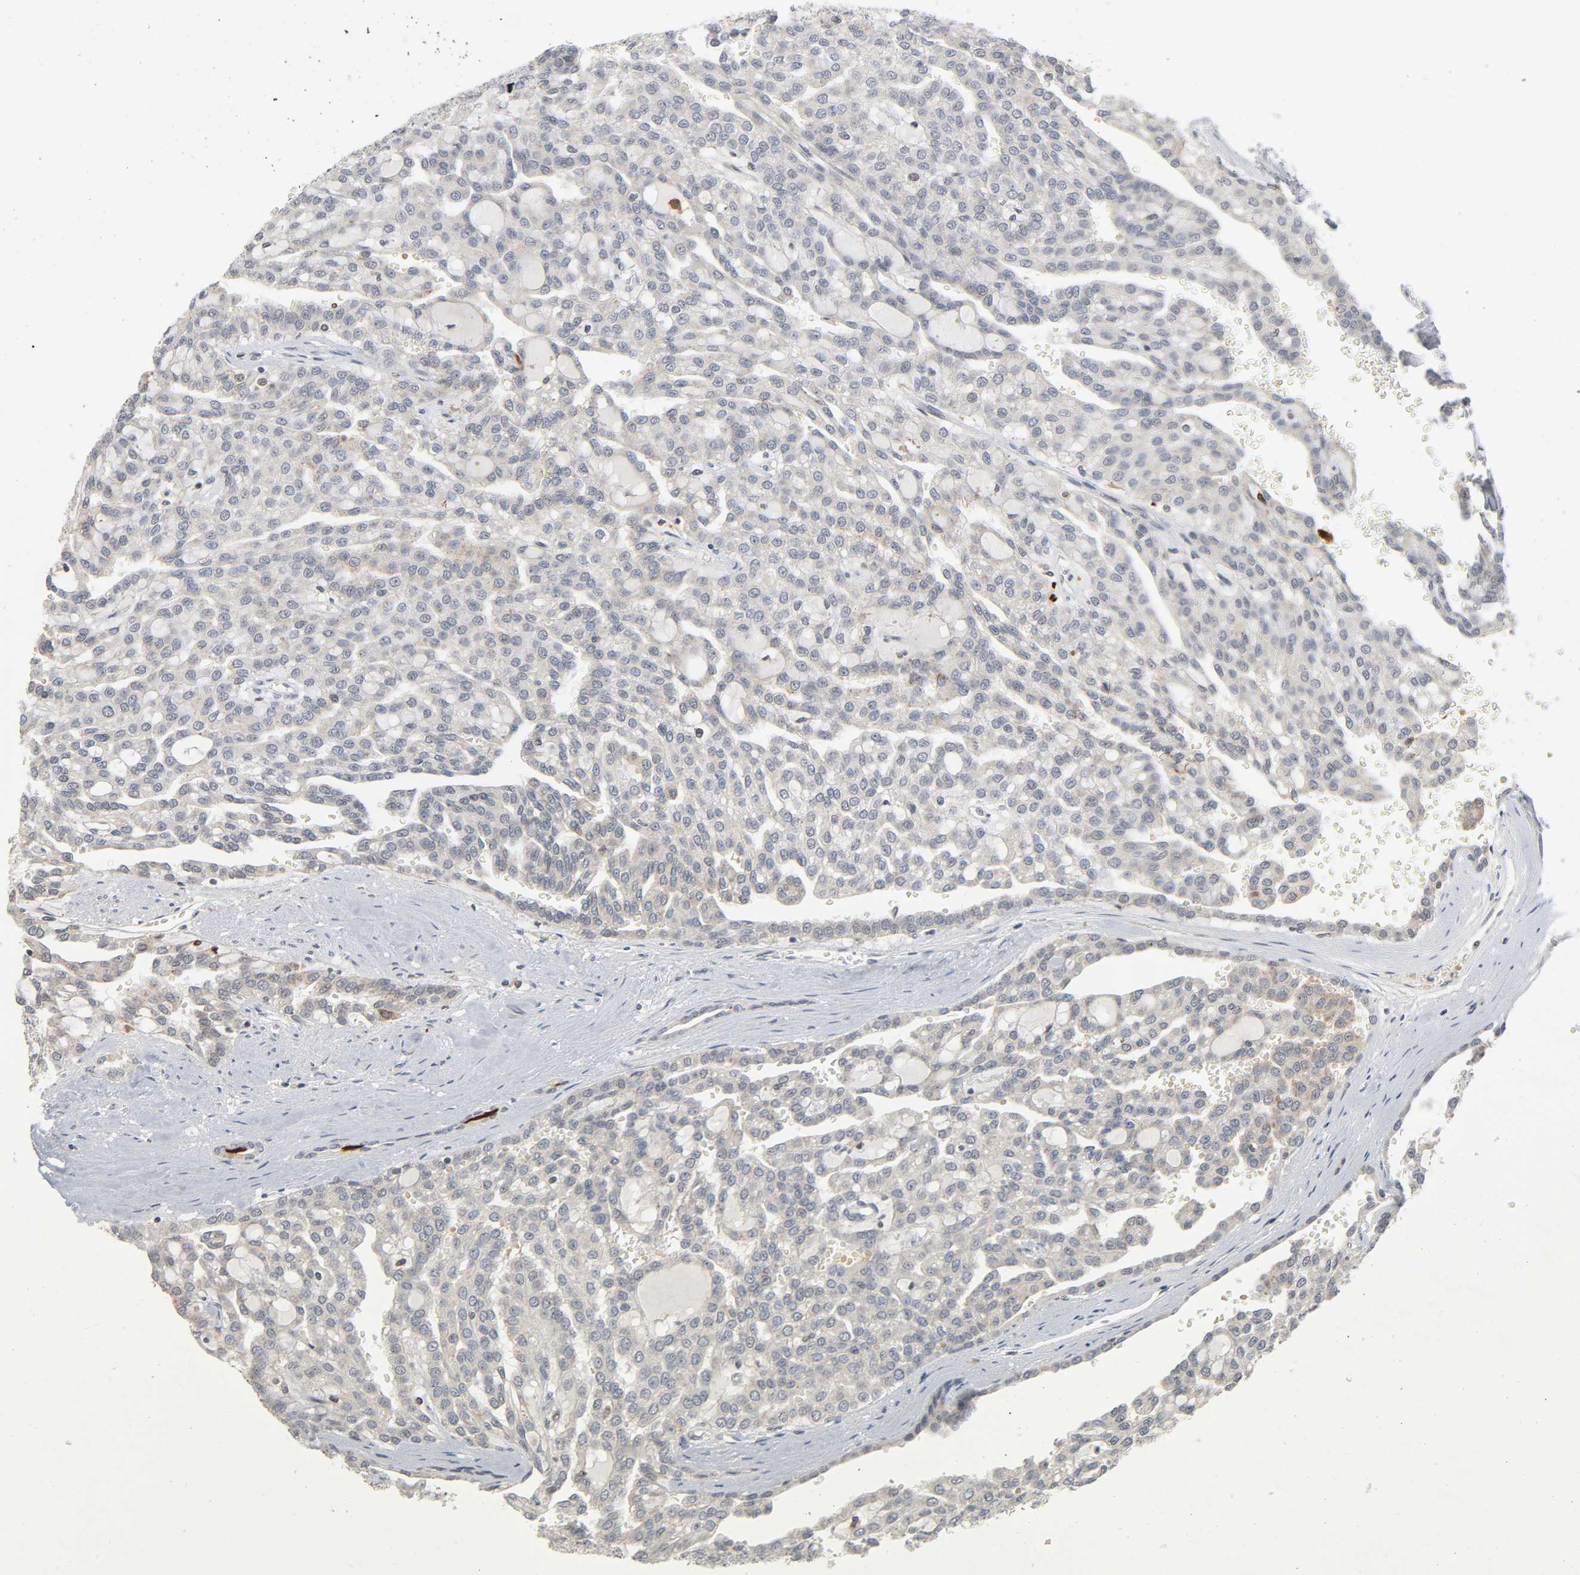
{"staining": {"intensity": "negative", "quantity": "none", "location": "none"}, "tissue": "renal cancer", "cell_type": "Tumor cells", "image_type": "cancer", "snomed": [{"axis": "morphology", "description": "Adenocarcinoma, NOS"}, {"axis": "topography", "description": "Kidney"}], "caption": "Adenocarcinoma (renal) was stained to show a protein in brown. There is no significant expression in tumor cells. (Brightfield microscopy of DAB (3,3'-diaminobenzidine) immunohistochemistry (IHC) at high magnification).", "gene": "KAT2B", "patient": {"sex": "male", "age": 63}}